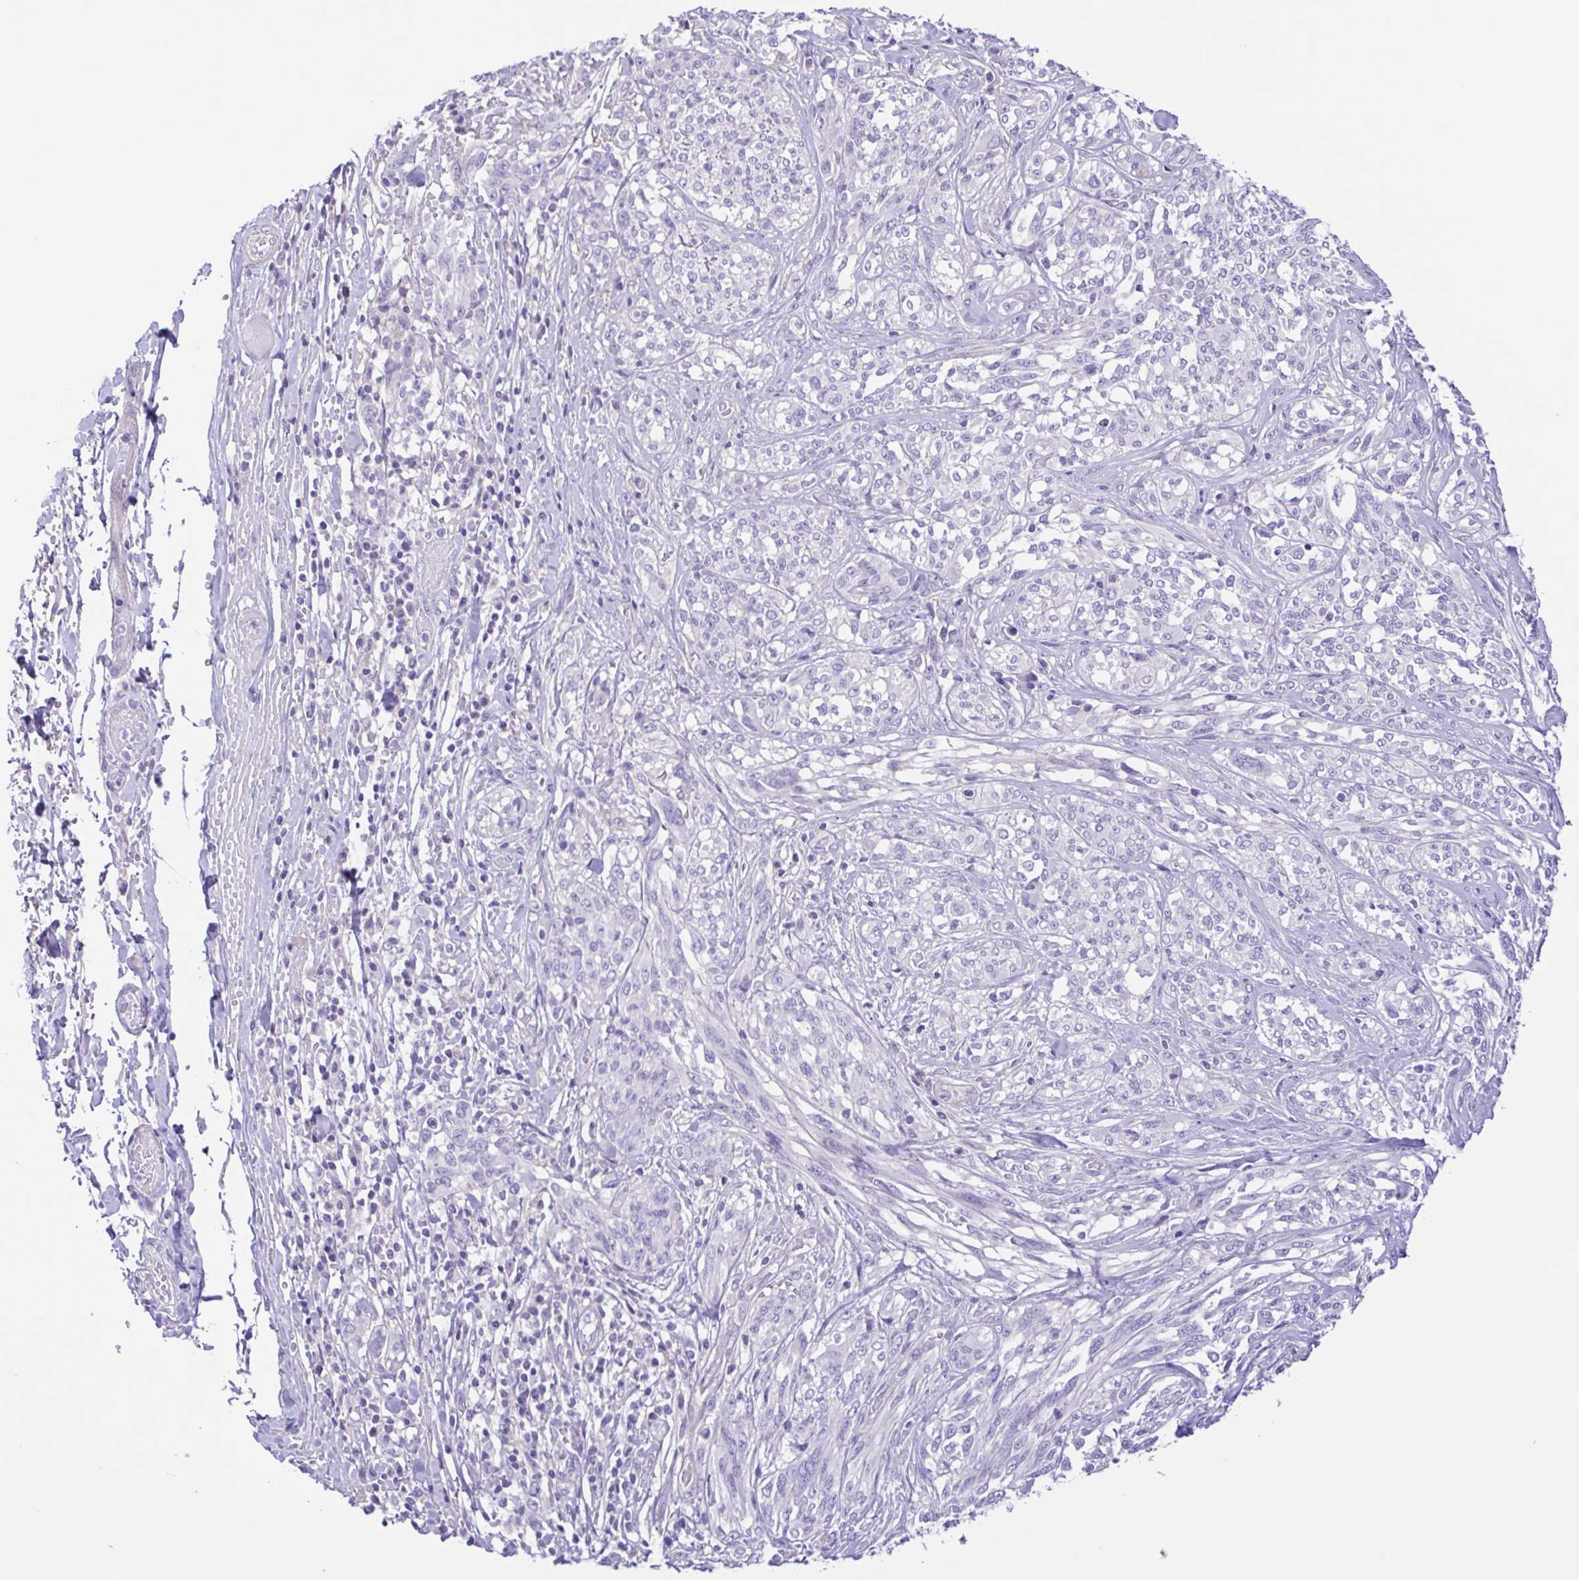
{"staining": {"intensity": "negative", "quantity": "none", "location": "none"}, "tissue": "melanoma", "cell_type": "Tumor cells", "image_type": "cancer", "snomed": [{"axis": "morphology", "description": "Malignant melanoma, NOS"}, {"axis": "topography", "description": "Skin"}], "caption": "High power microscopy photomicrograph of an immunohistochemistry micrograph of malignant melanoma, revealing no significant staining in tumor cells.", "gene": "ISM2", "patient": {"sex": "female", "age": 91}}